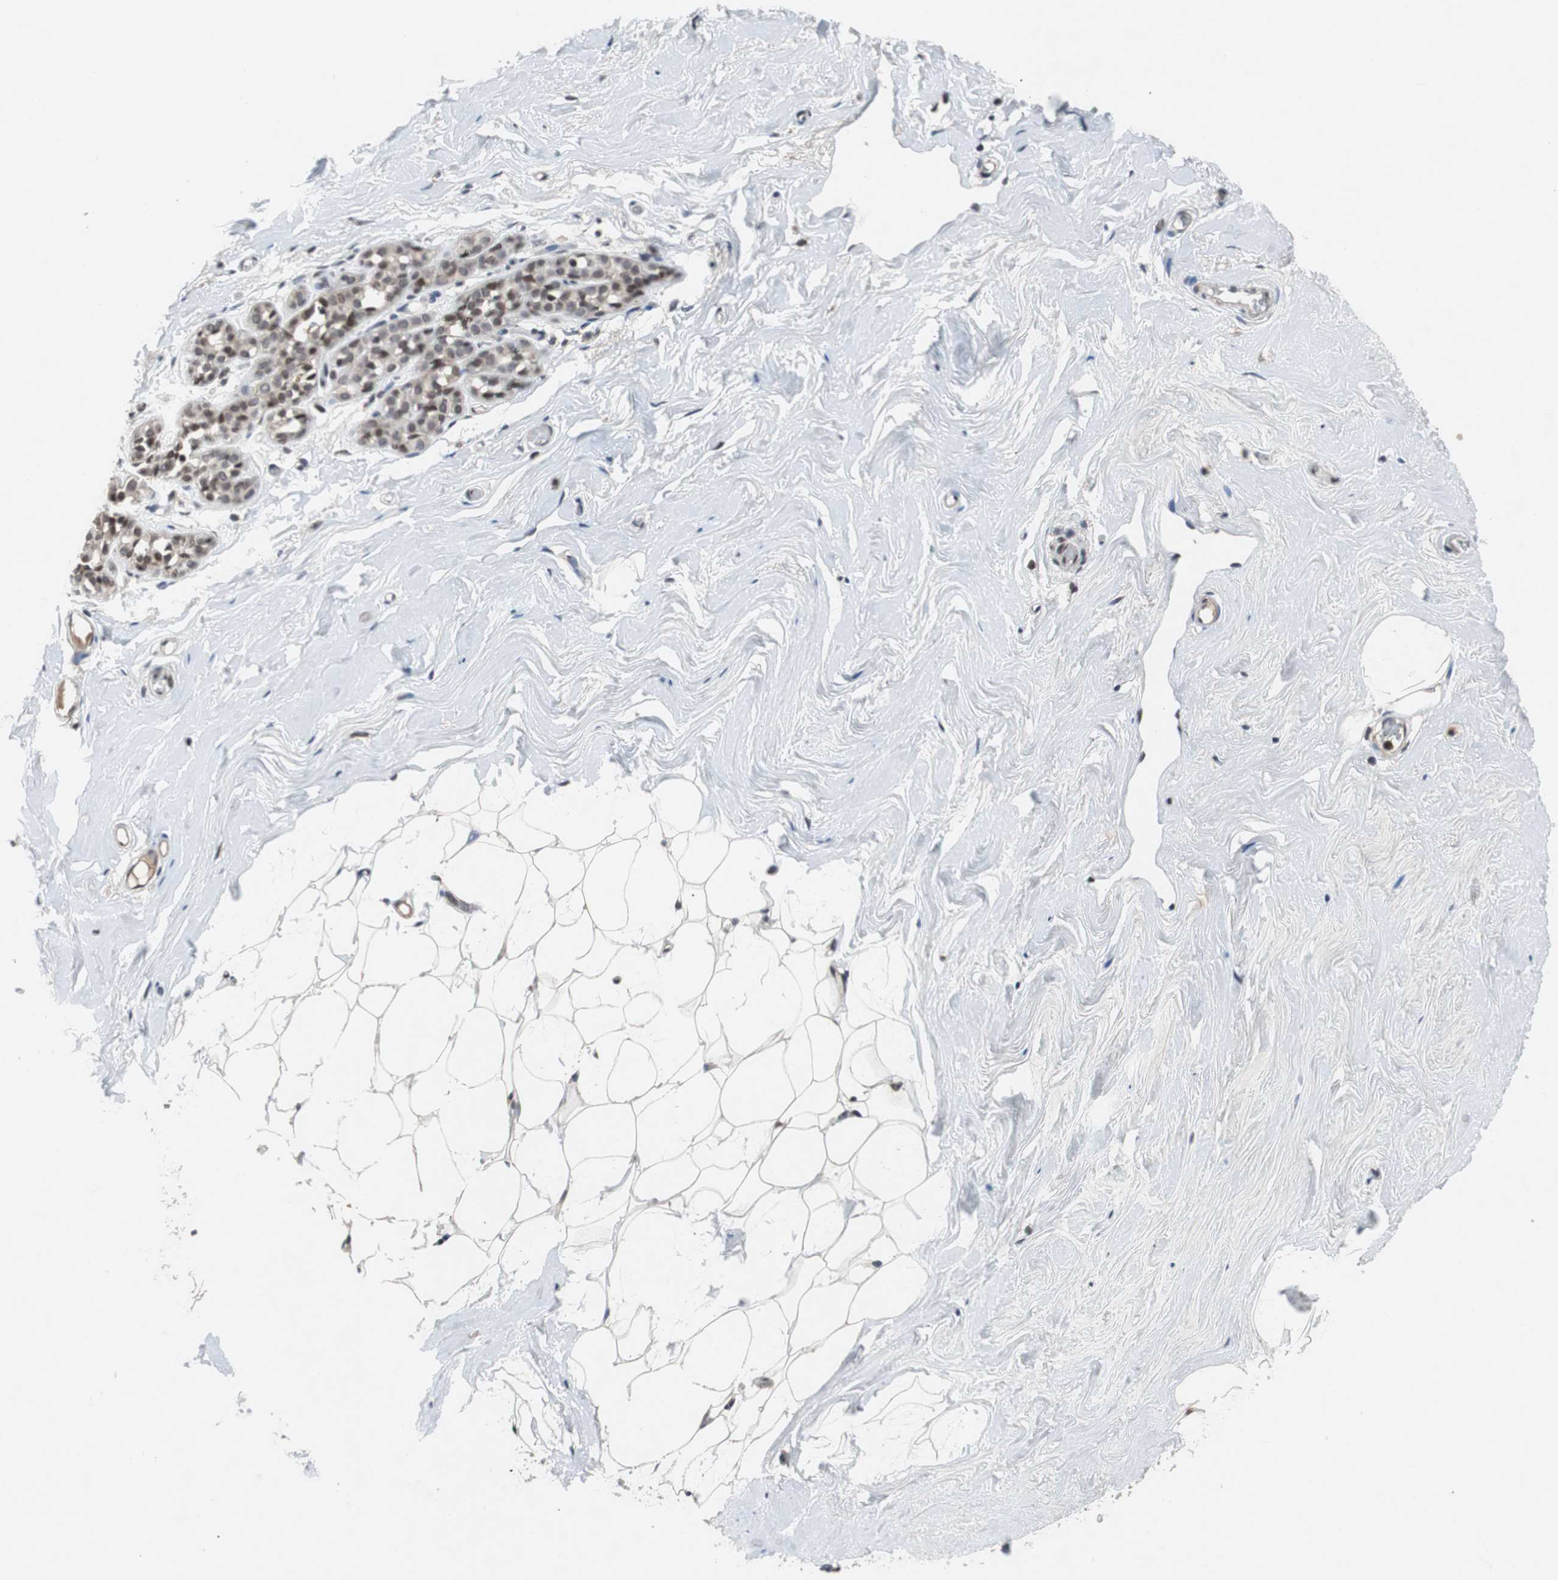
{"staining": {"intensity": "weak", "quantity": "25%-75%", "location": "nuclear"}, "tissue": "breast", "cell_type": "Adipocytes", "image_type": "normal", "snomed": [{"axis": "morphology", "description": "Normal tissue, NOS"}, {"axis": "topography", "description": "Breast"}], "caption": "Breast stained with DAB IHC reveals low levels of weak nuclear expression in about 25%-75% of adipocytes.", "gene": "TP63", "patient": {"sex": "female", "age": 75}}